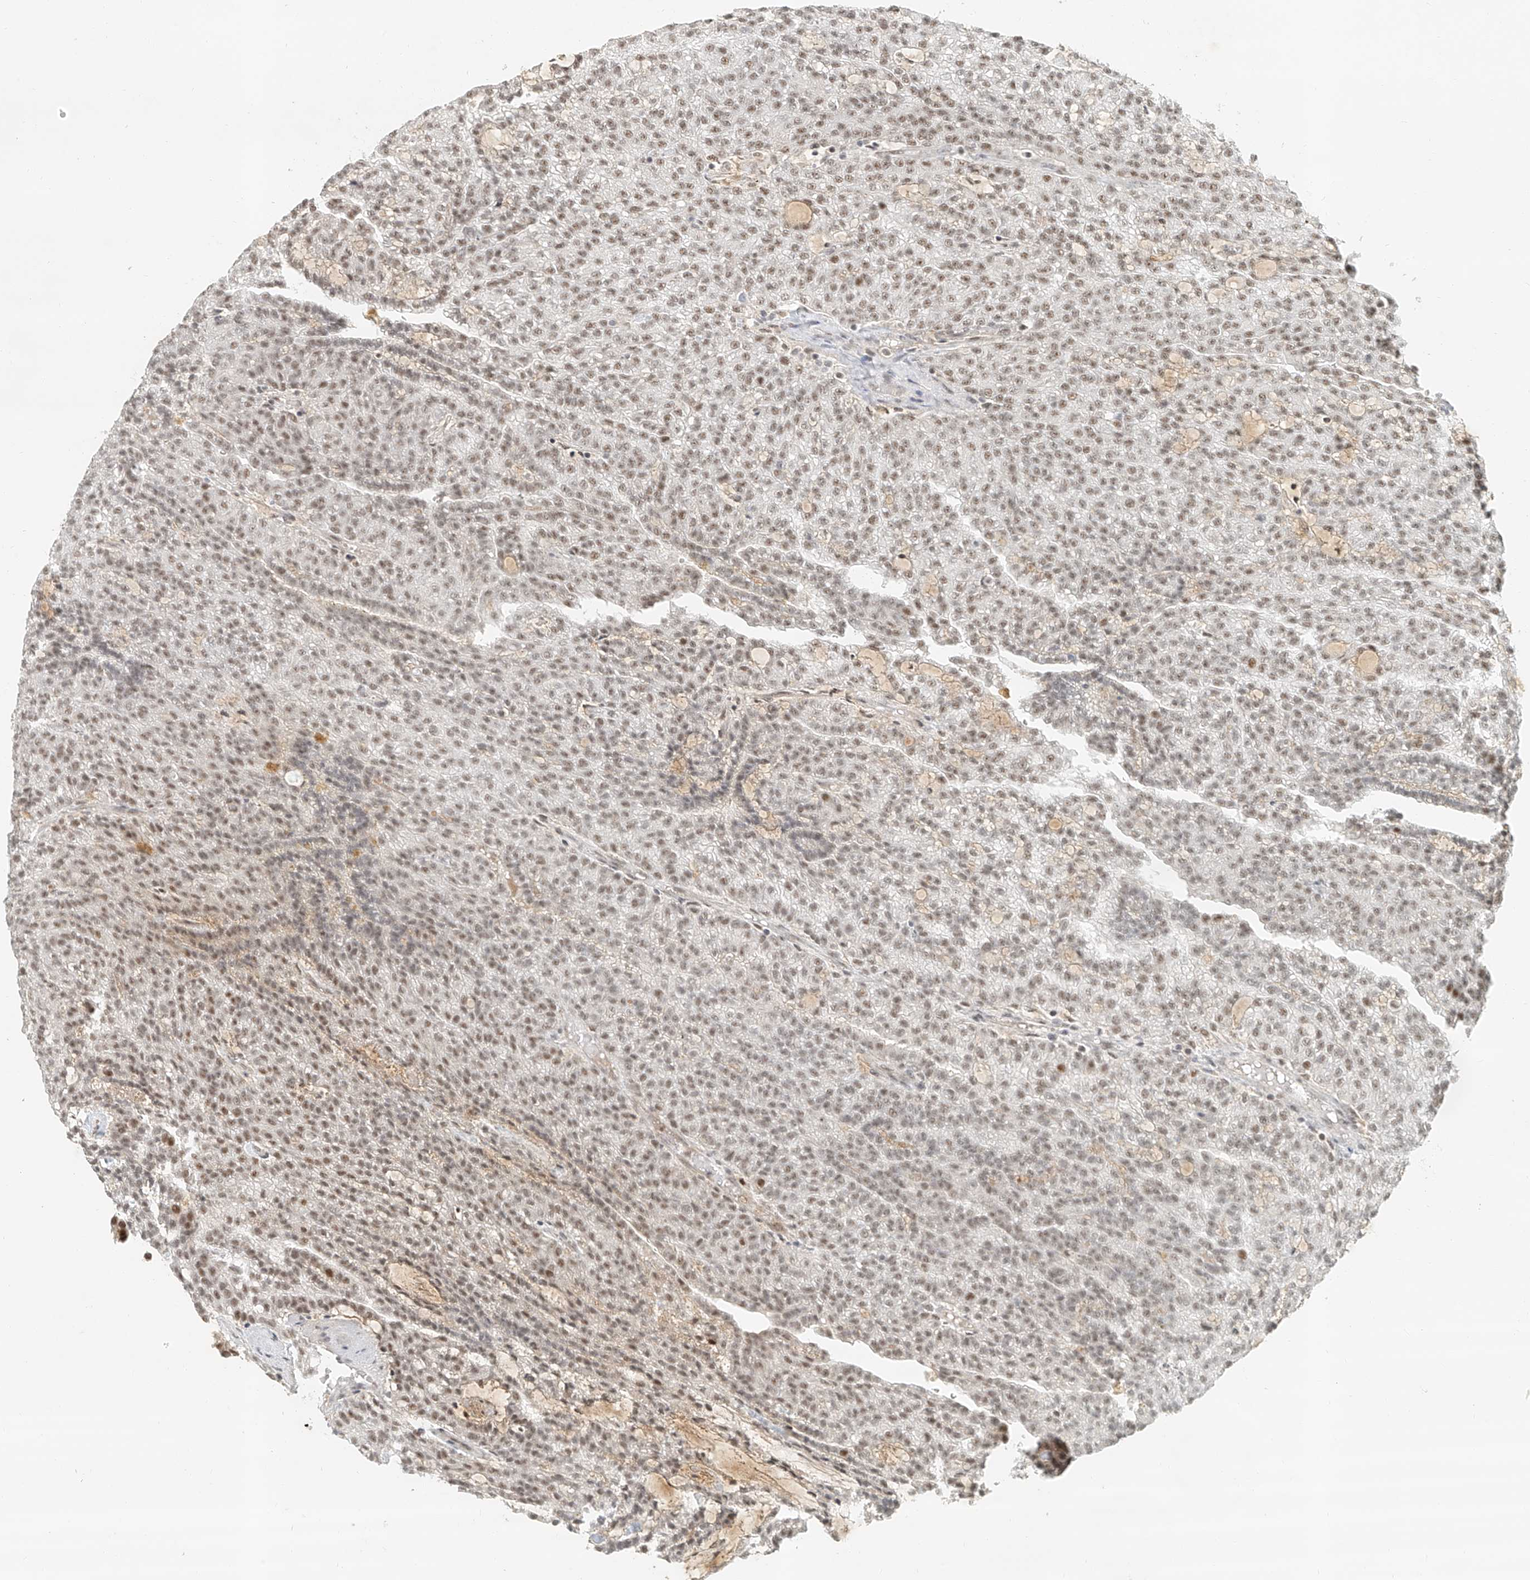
{"staining": {"intensity": "moderate", "quantity": ">75%", "location": "nuclear"}, "tissue": "renal cancer", "cell_type": "Tumor cells", "image_type": "cancer", "snomed": [{"axis": "morphology", "description": "Adenocarcinoma, NOS"}, {"axis": "topography", "description": "Kidney"}], "caption": "The micrograph demonstrates immunohistochemical staining of renal cancer (adenocarcinoma). There is moderate nuclear staining is present in approximately >75% of tumor cells.", "gene": "CXorf58", "patient": {"sex": "male", "age": 63}}